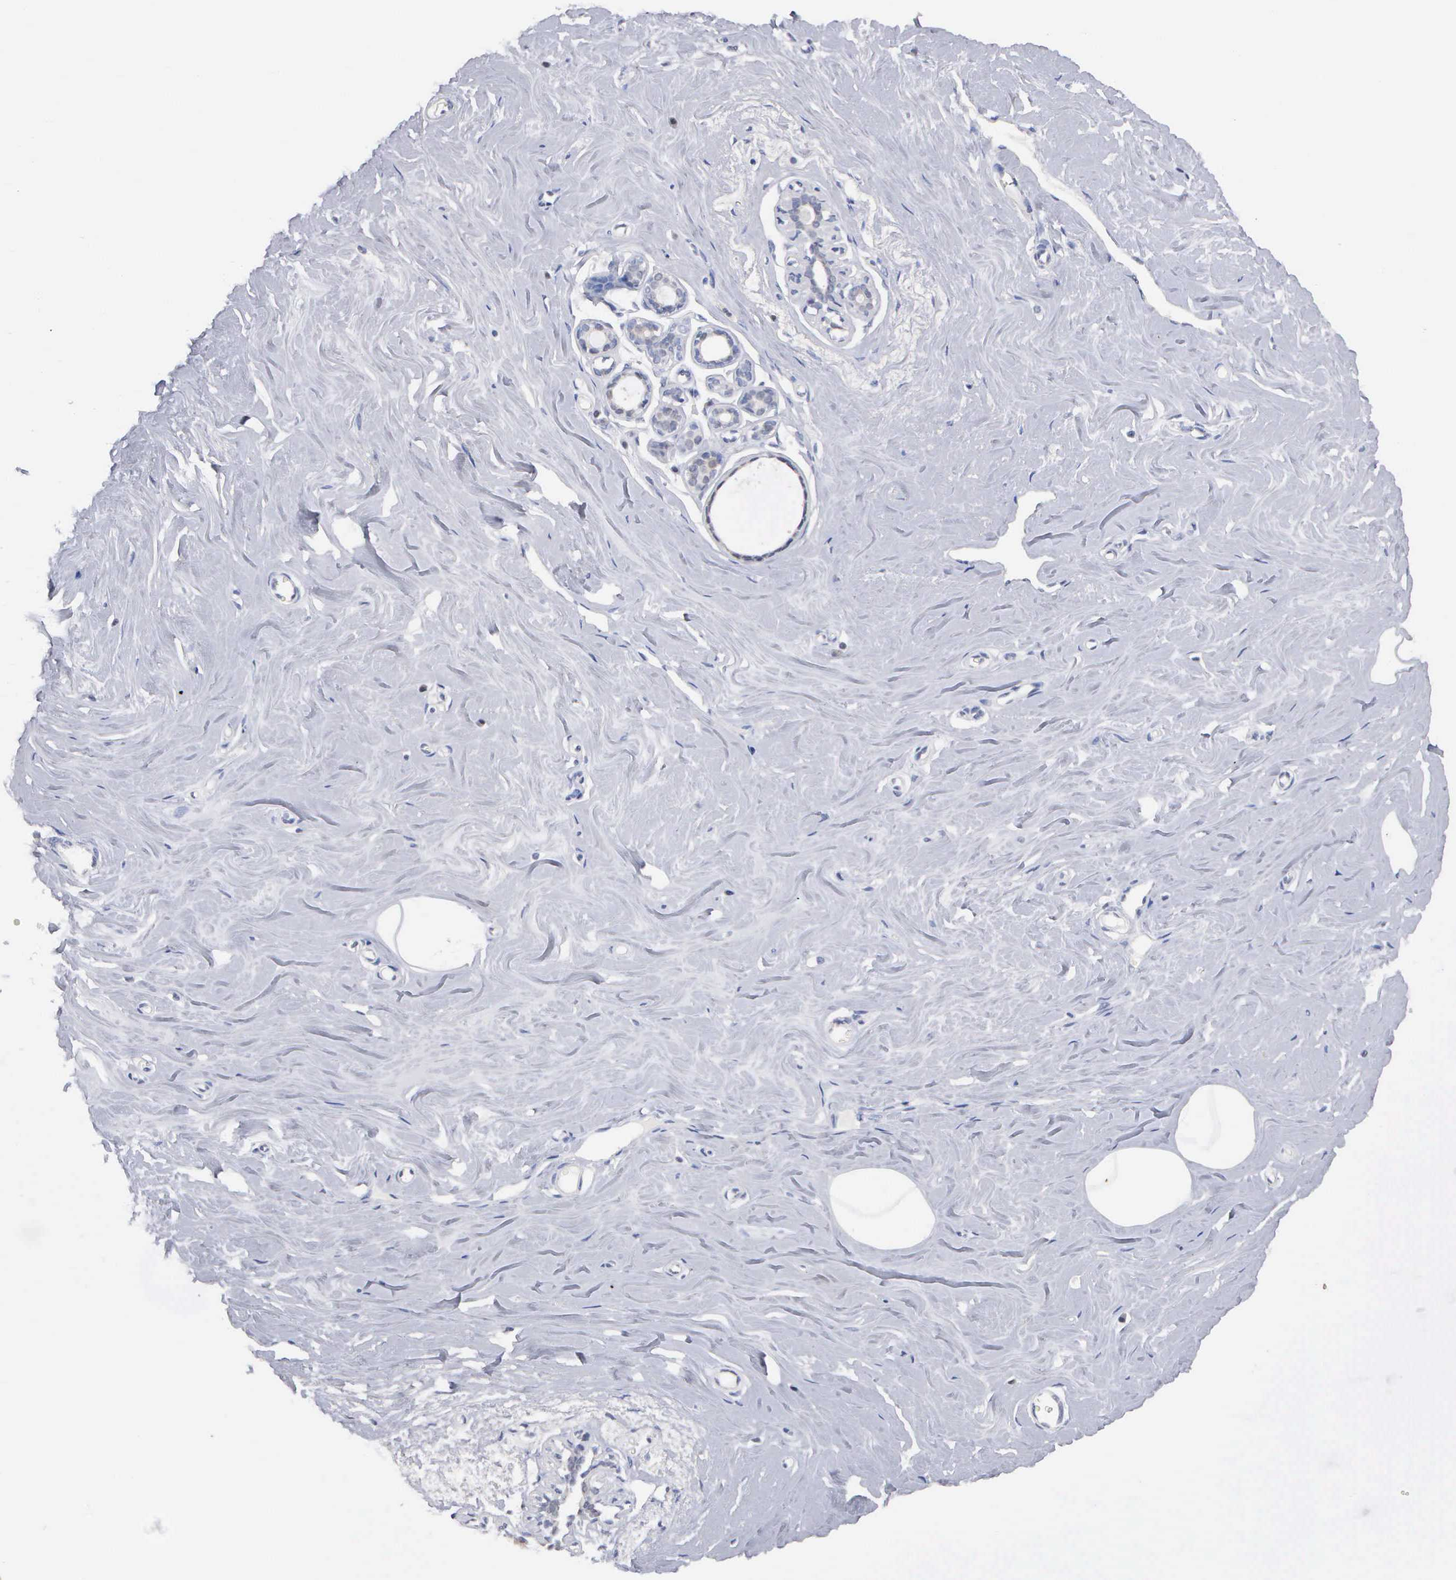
{"staining": {"intensity": "negative", "quantity": "none", "location": "none"}, "tissue": "breast", "cell_type": "Adipocytes", "image_type": "normal", "snomed": [{"axis": "morphology", "description": "Normal tissue, NOS"}, {"axis": "topography", "description": "Breast"}], "caption": "Micrograph shows no protein expression in adipocytes of normal breast. (Brightfield microscopy of DAB (3,3'-diaminobenzidine) immunohistochemistry (IHC) at high magnification).", "gene": "KDM6A", "patient": {"sex": "female", "age": 45}}